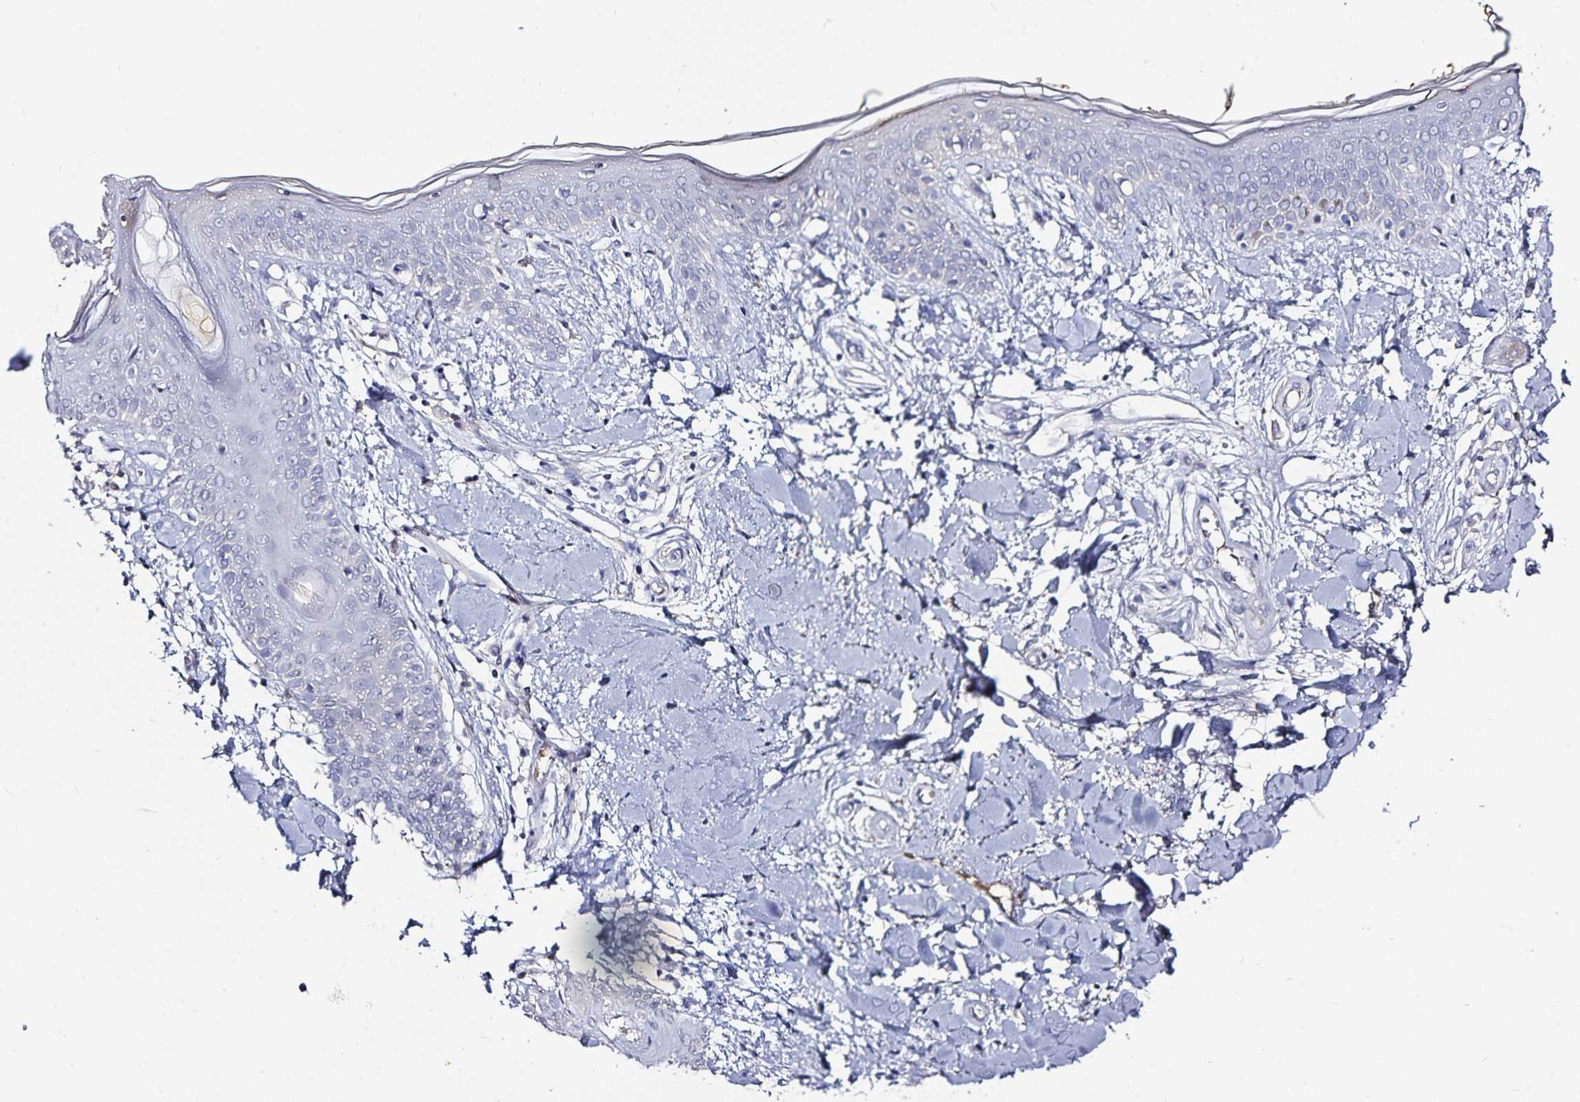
{"staining": {"intensity": "negative", "quantity": "none", "location": "none"}, "tissue": "skin", "cell_type": "Fibroblasts", "image_type": "normal", "snomed": [{"axis": "morphology", "description": "Normal tissue, NOS"}, {"axis": "topography", "description": "Skin"}], "caption": "An immunohistochemistry micrograph of unremarkable skin is shown. There is no staining in fibroblasts of skin.", "gene": "TTR", "patient": {"sex": "female", "age": 34}}